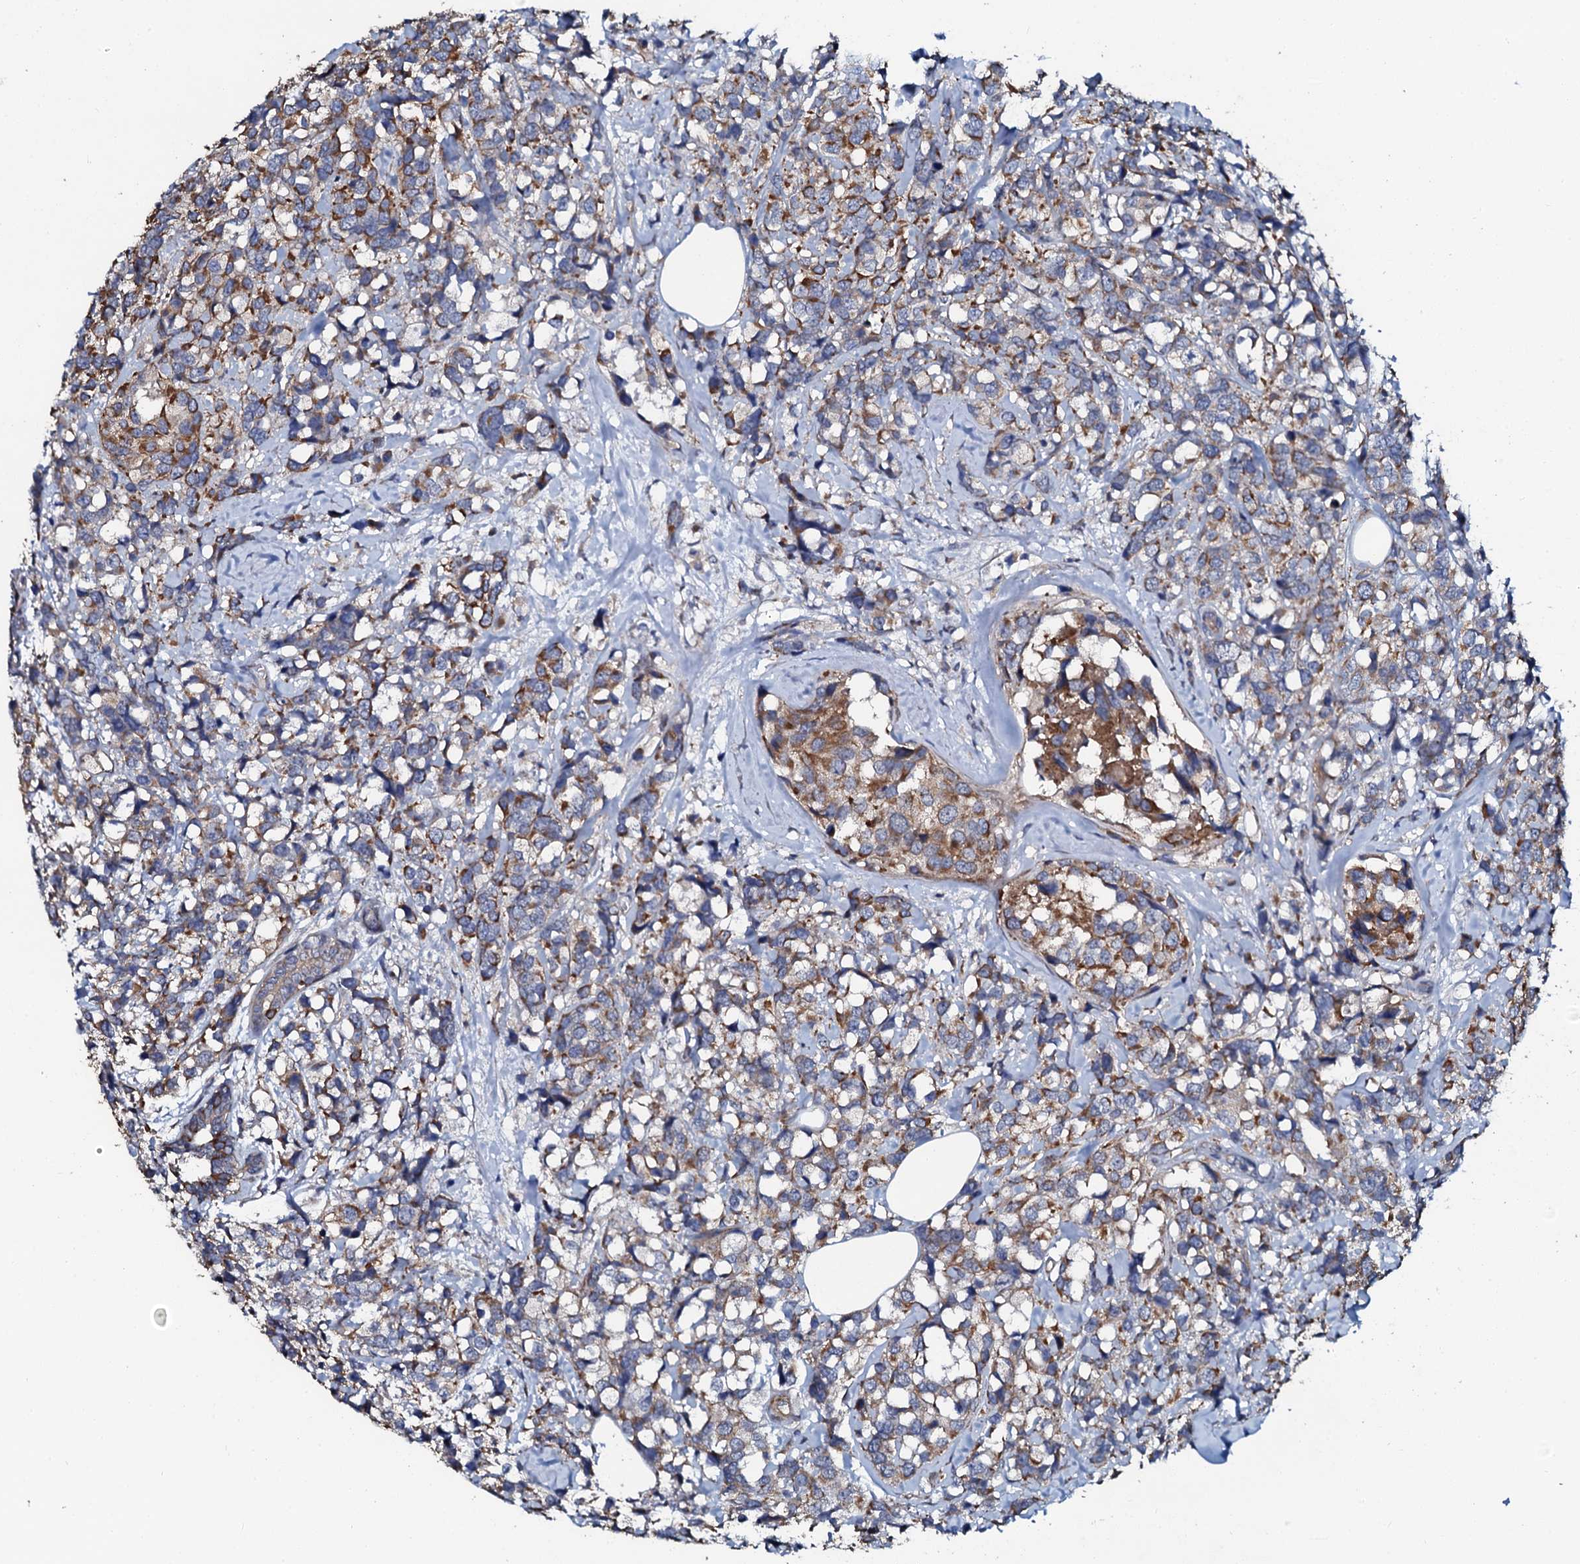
{"staining": {"intensity": "moderate", "quantity": "25%-75%", "location": "cytoplasmic/membranous"}, "tissue": "breast cancer", "cell_type": "Tumor cells", "image_type": "cancer", "snomed": [{"axis": "morphology", "description": "Lobular carcinoma"}, {"axis": "topography", "description": "Breast"}], "caption": "Human breast cancer stained for a protein (brown) exhibits moderate cytoplasmic/membranous positive positivity in about 25%-75% of tumor cells.", "gene": "GLCE", "patient": {"sex": "female", "age": 59}}